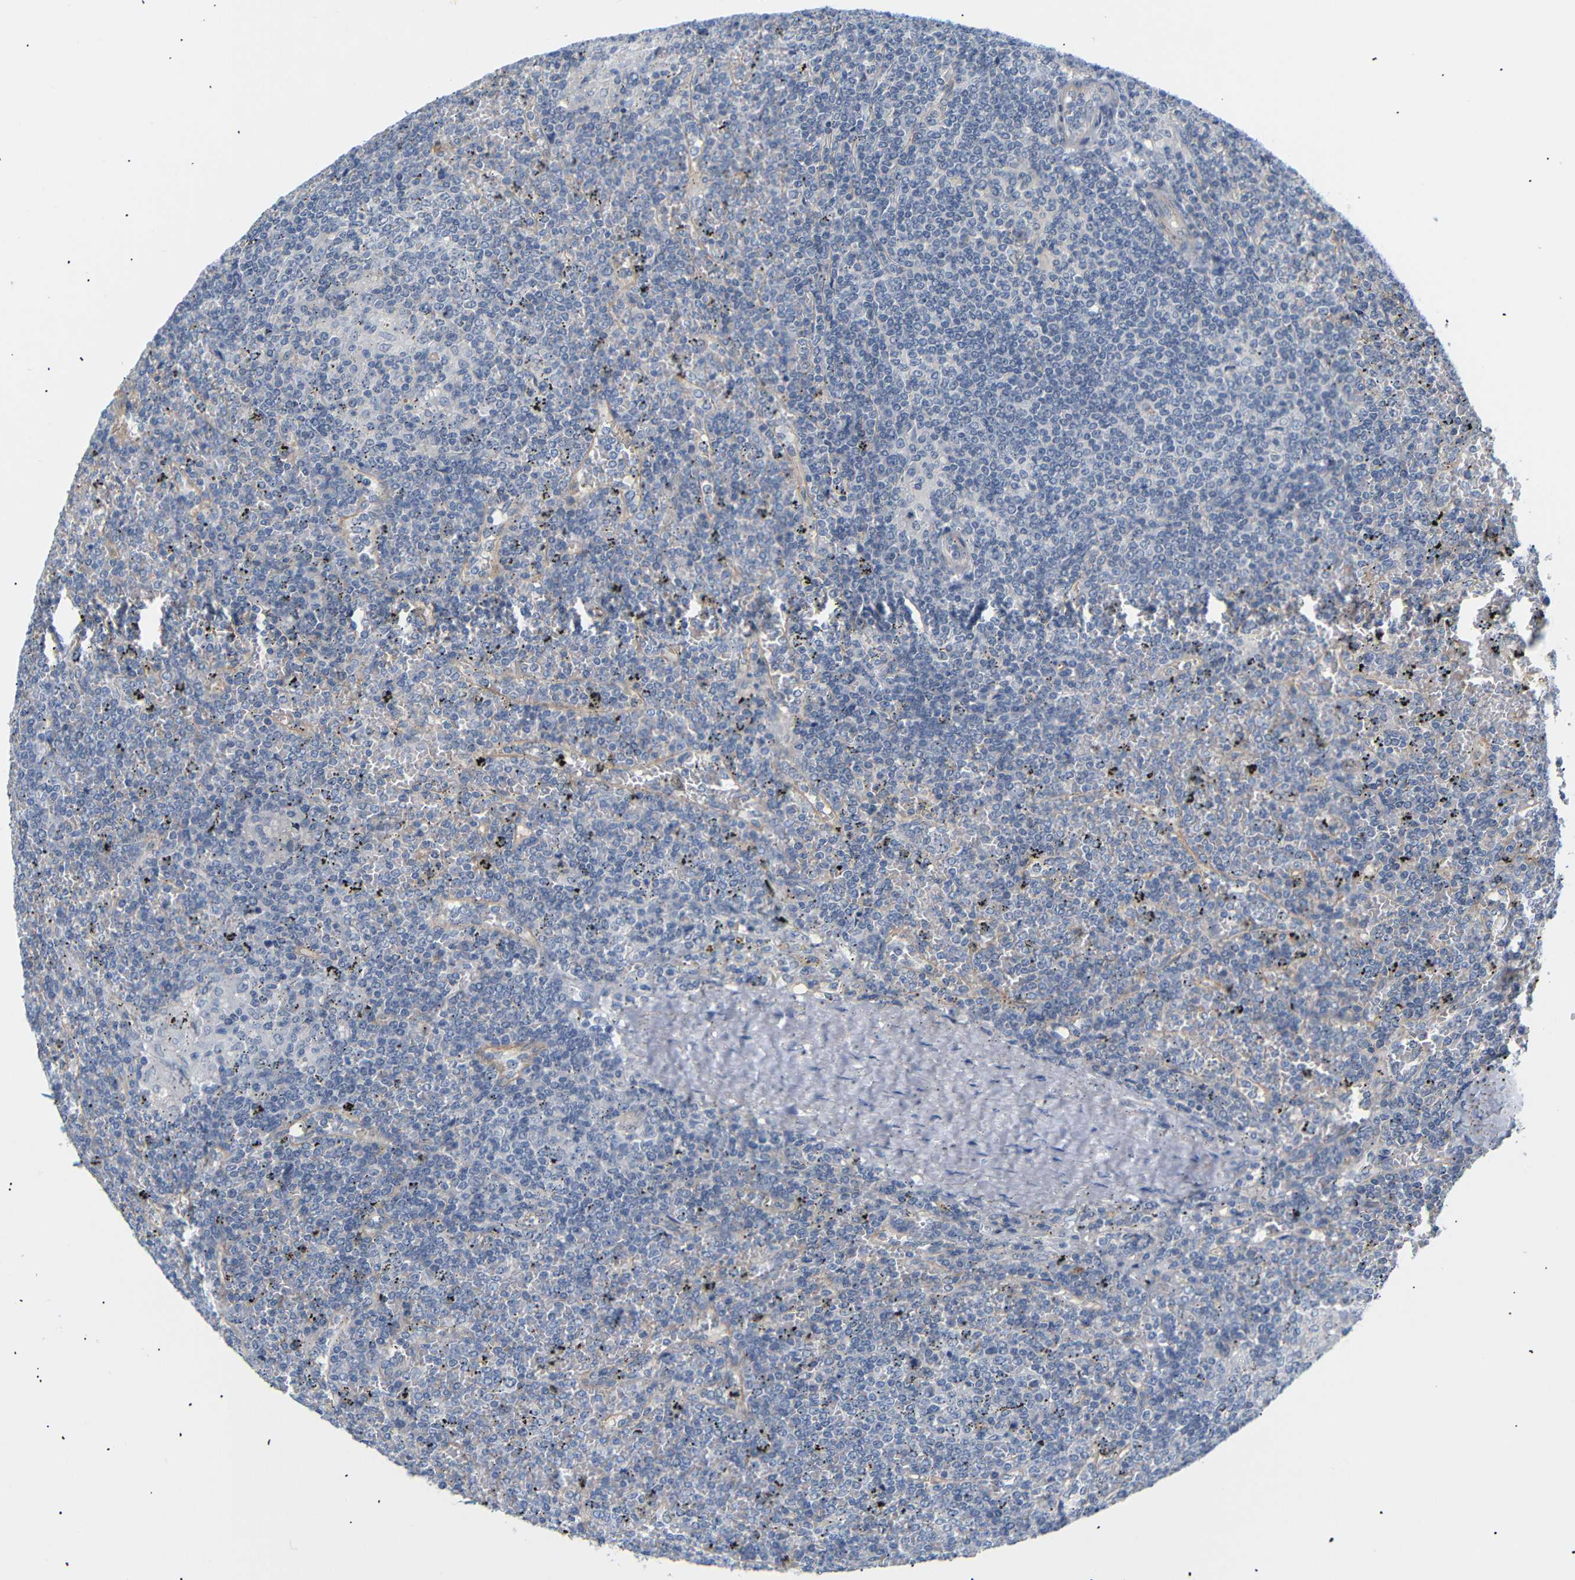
{"staining": {"intensity": "negative", "quantity": "none", "location": "none"}, "tissue": "lymphoma", "cell_type": "Tumor cells", "image_type": "cancer", "snomed": [{"axis": "morphology", "description": "Malignant lymphoma, non-Hodgkin's type, Low grade"}, {"axis": "topography", "description": "Spleen"}], "caption": "IHC histopathology image of human lymphoma stained for a protein (brown), which demonstrates no staining in tumor cells. Brightfield microscopy of IHC stained with DAB (3,3'-diaminobenzidine) (brown) and hematoxylin (blue), captured at high magnification.", "gene": "STMN3", "patient": {"sex": "female", "age": 19}}